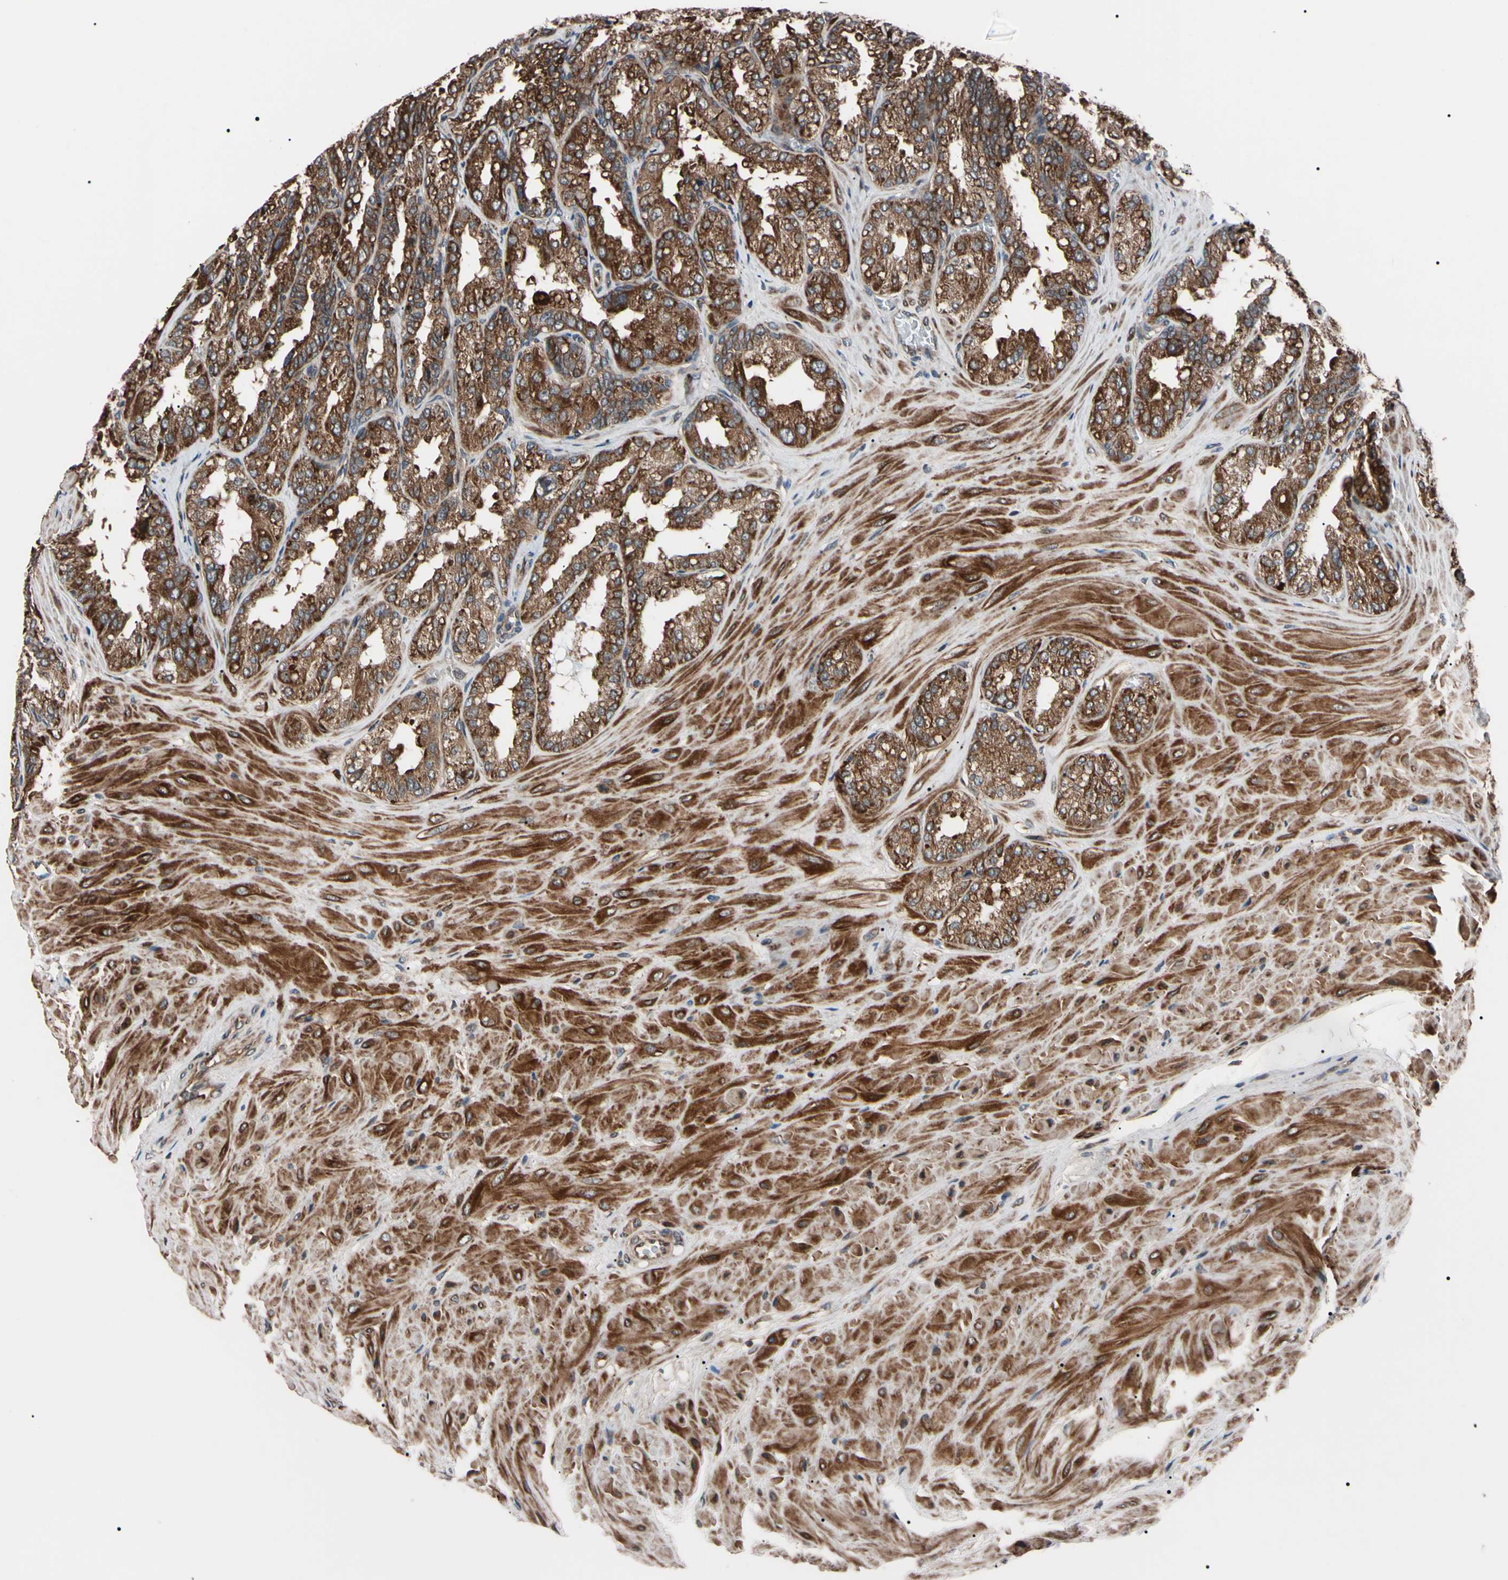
{"staining": {"intensity": "strong", "quantity": ">75%", "location": "cytoplasmic/membranous"}, "tissue": "seminal vesicle", "cell_type": "Glandular cells", "image_type": "normal", "snomed": [{"axis": "morphology", "description": "Normal tissue, NOS"}, {"axis": "topography", "description": "Prostate"}, {"axis": "topography", "description": "Seminal veicle"}], "caption": "A high amount of strong cytoplasmic/membranous expression is identified in about >75% of glandular cells in normal seminal vesicle. (DAB (3,3'-diaminobenzidine) = brown stain, brightfield microscopy at high magnification).", "gene": "GUCY1B1", "patient": {"sex": "male", "age": 51}}